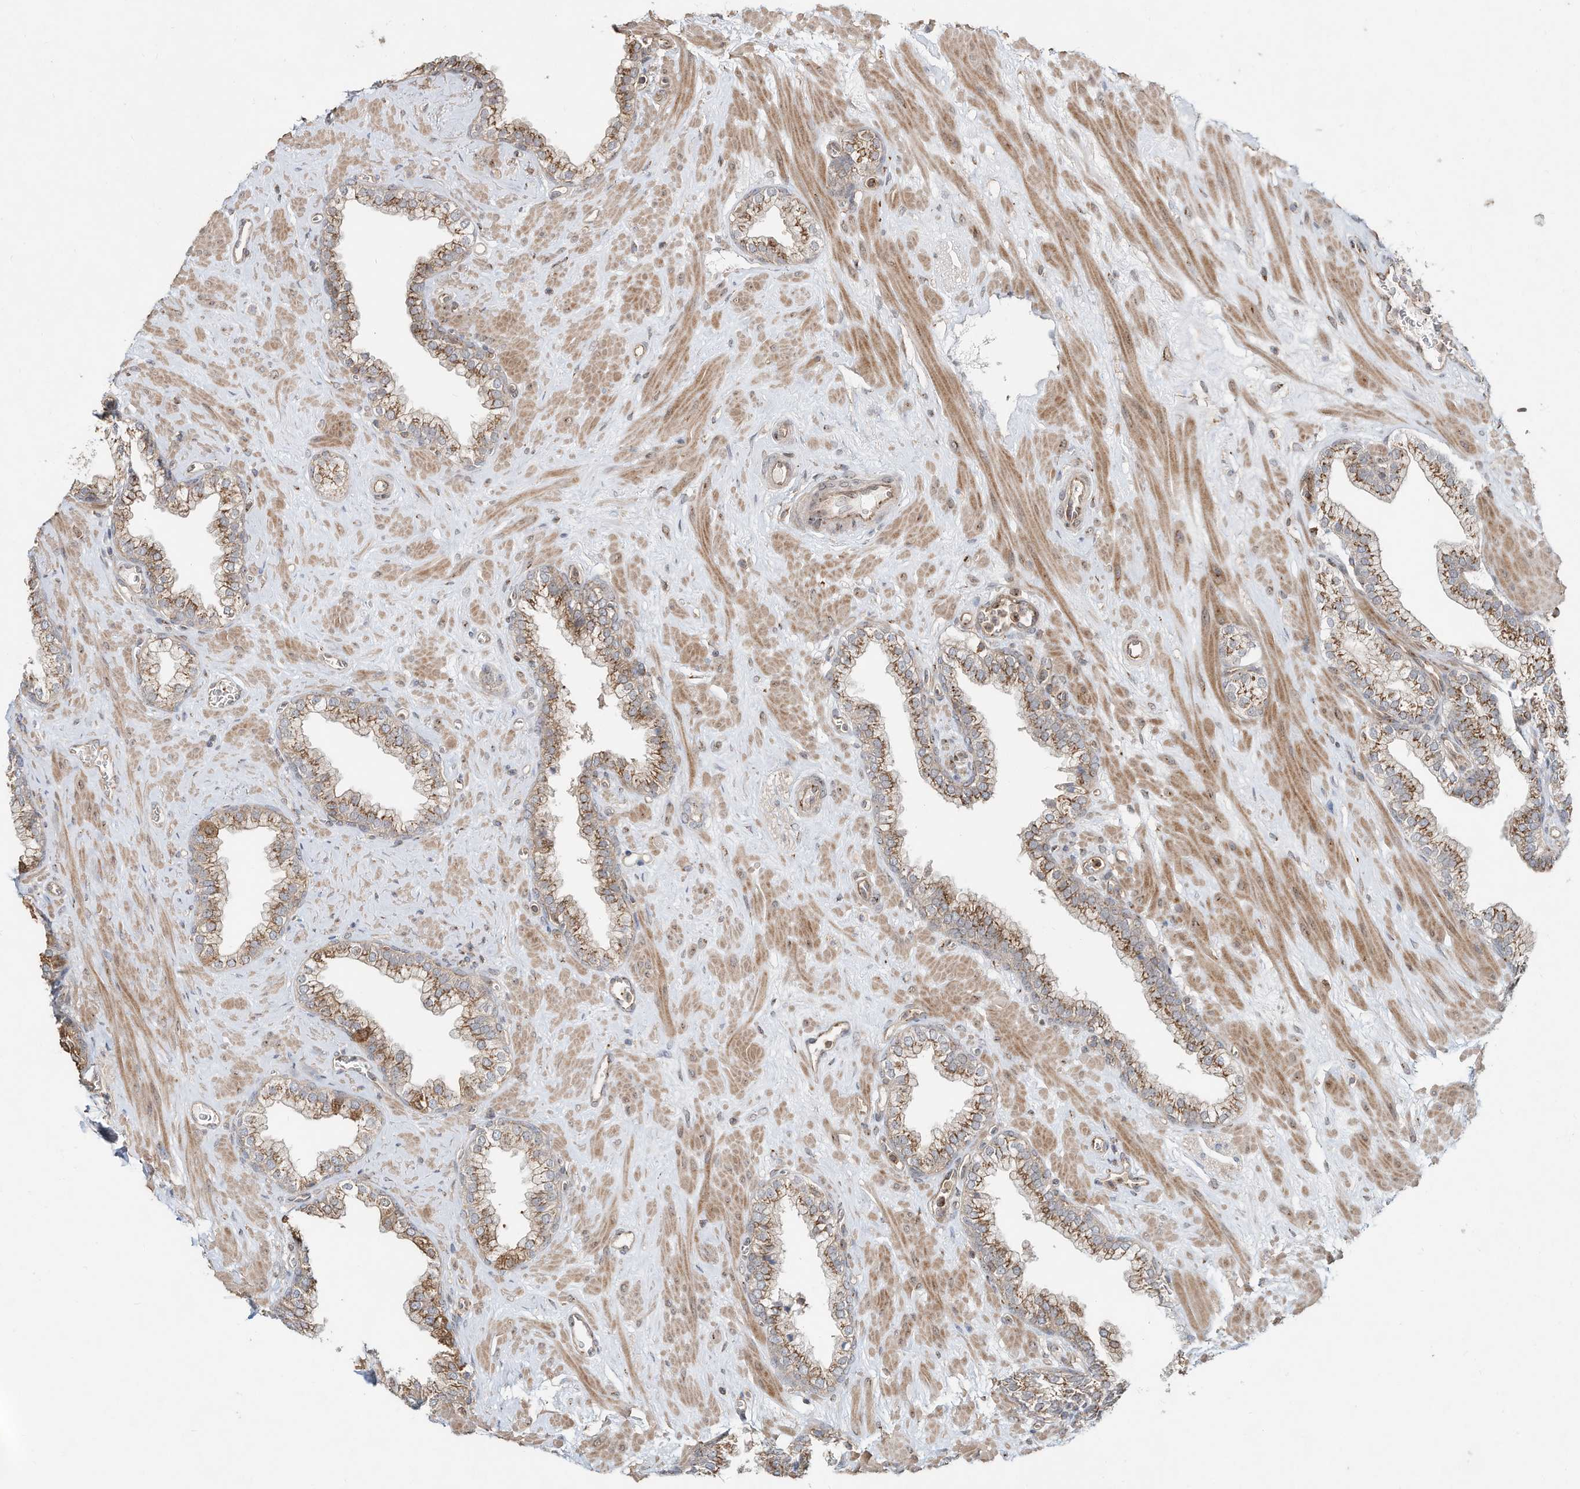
{"staining": {"intensity": "moderate", "quantity": ">75%", "location": "cytoplasmic/membranous"}, "tissue": "prostate", "cell_type": "Glandular cells", "image_type": "normal", "snomed": [{"axis": "morphology", "description": "Normal tissue, NOS"}, {"axis": "morphology", "description": "Urothelial carcinoma, Low grade"}, {"axis": "topography", "description": "Urinary bladder"}, {"axis": "topography", "description": "Prostate"}], "caption": "Immunohistochemistry (IHC) staining of unremarkable prostate, which exhibits medium levels of moderate cytoplasmic/membranous positivity in about >75% of glandular cells indicating moderate cytoplasmic/membranous protein expression. The staining was performed using DAB (3,3'-diaminobenzidine) (brown) for protein detection and nuclei were counterstained in hematoxylin (blue).", "gene": "CUX1", "patient": {"sex": "male", "age": 60}}